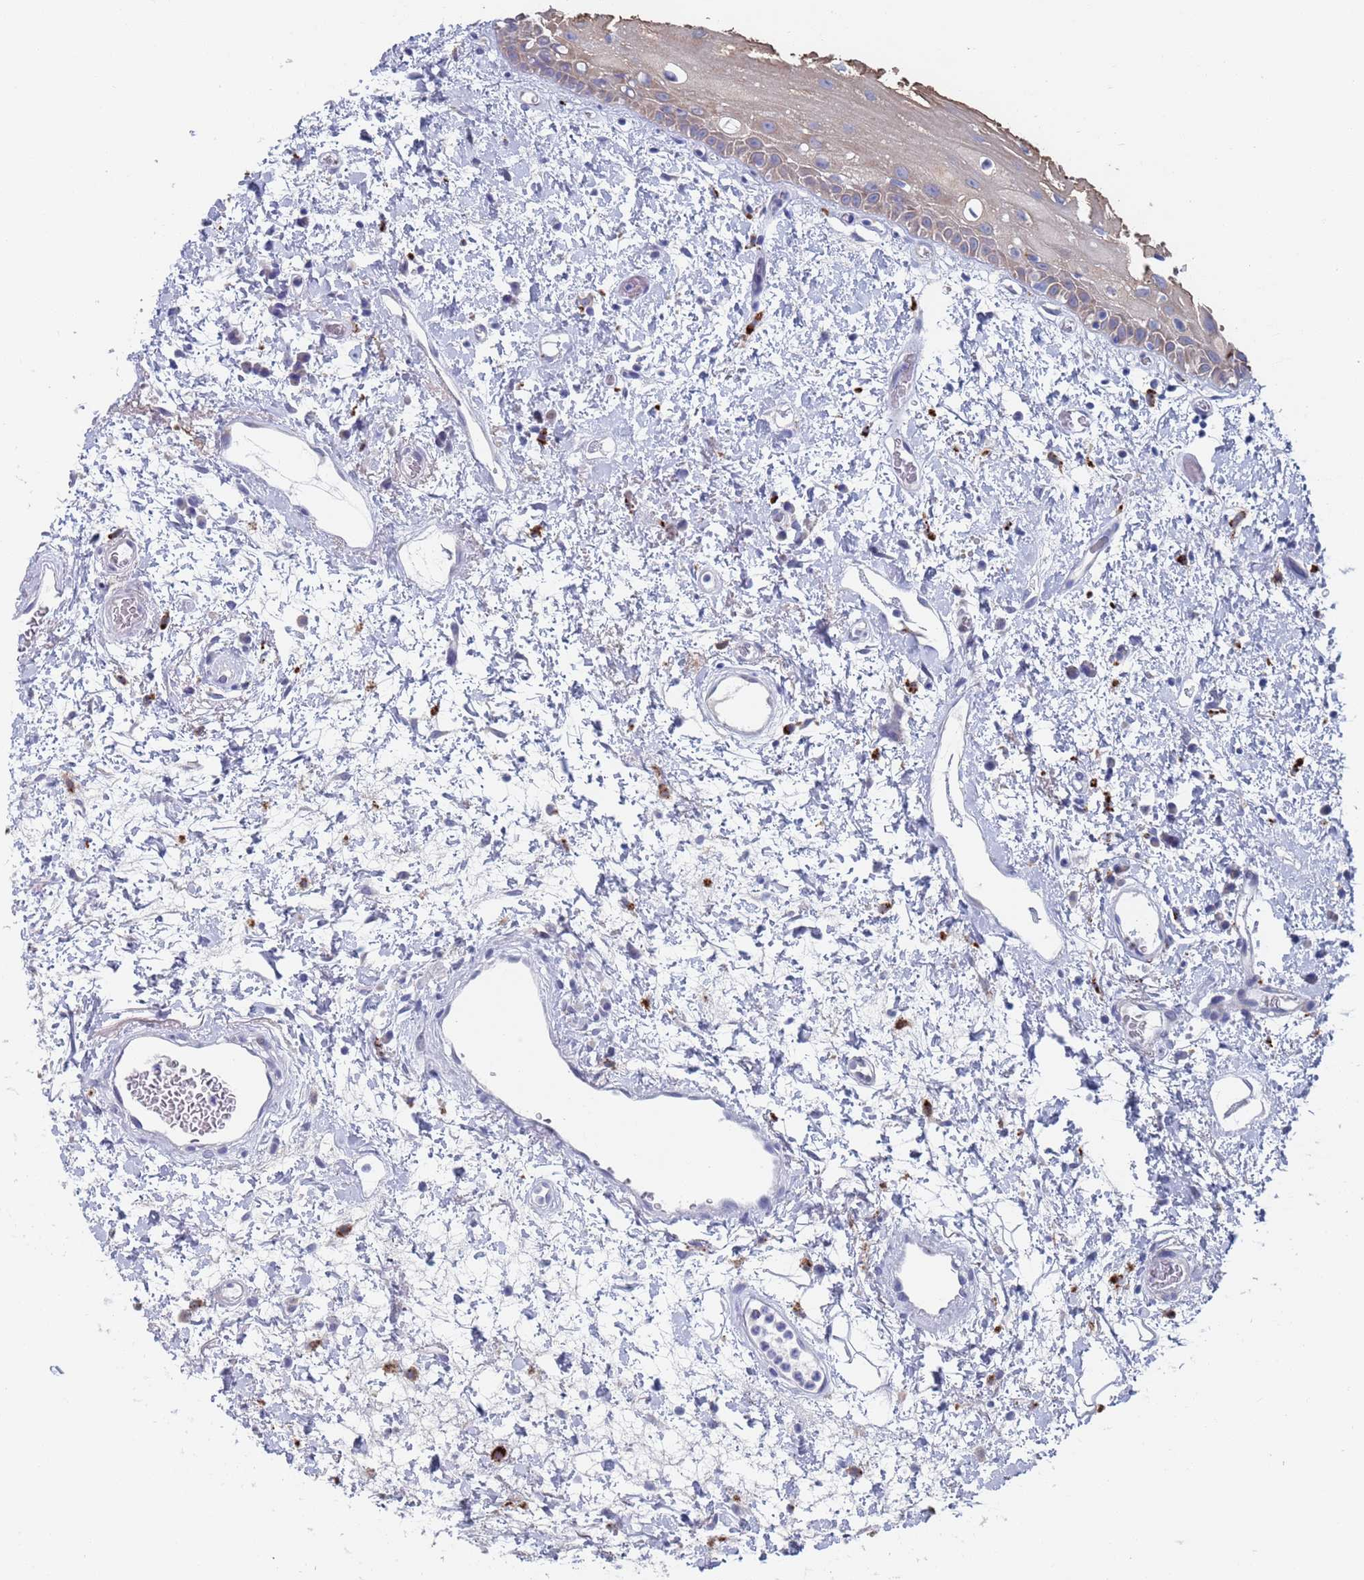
{"staining": {"intensity": "weak", "quantity": ">75%", "location": "cytoplasmic/membranous"}, "tissue": "oral mucosa", "cell_type": "Squamous epithelial cells", "image_type": "normal", "snomed": [{"axis": "morphology", "description": "Normal tissue, NOS"}, {"axis": "topography", "description": "Oral tissue"}], "caption": "Brown immunohistochemical staining in benign human oral mucosa displays weak cytoplasmic/membranous expression in about >75% of squamous epithelial cells.", "gene": "FUCA1", "patient": {"sex": "female", "age": 76}}